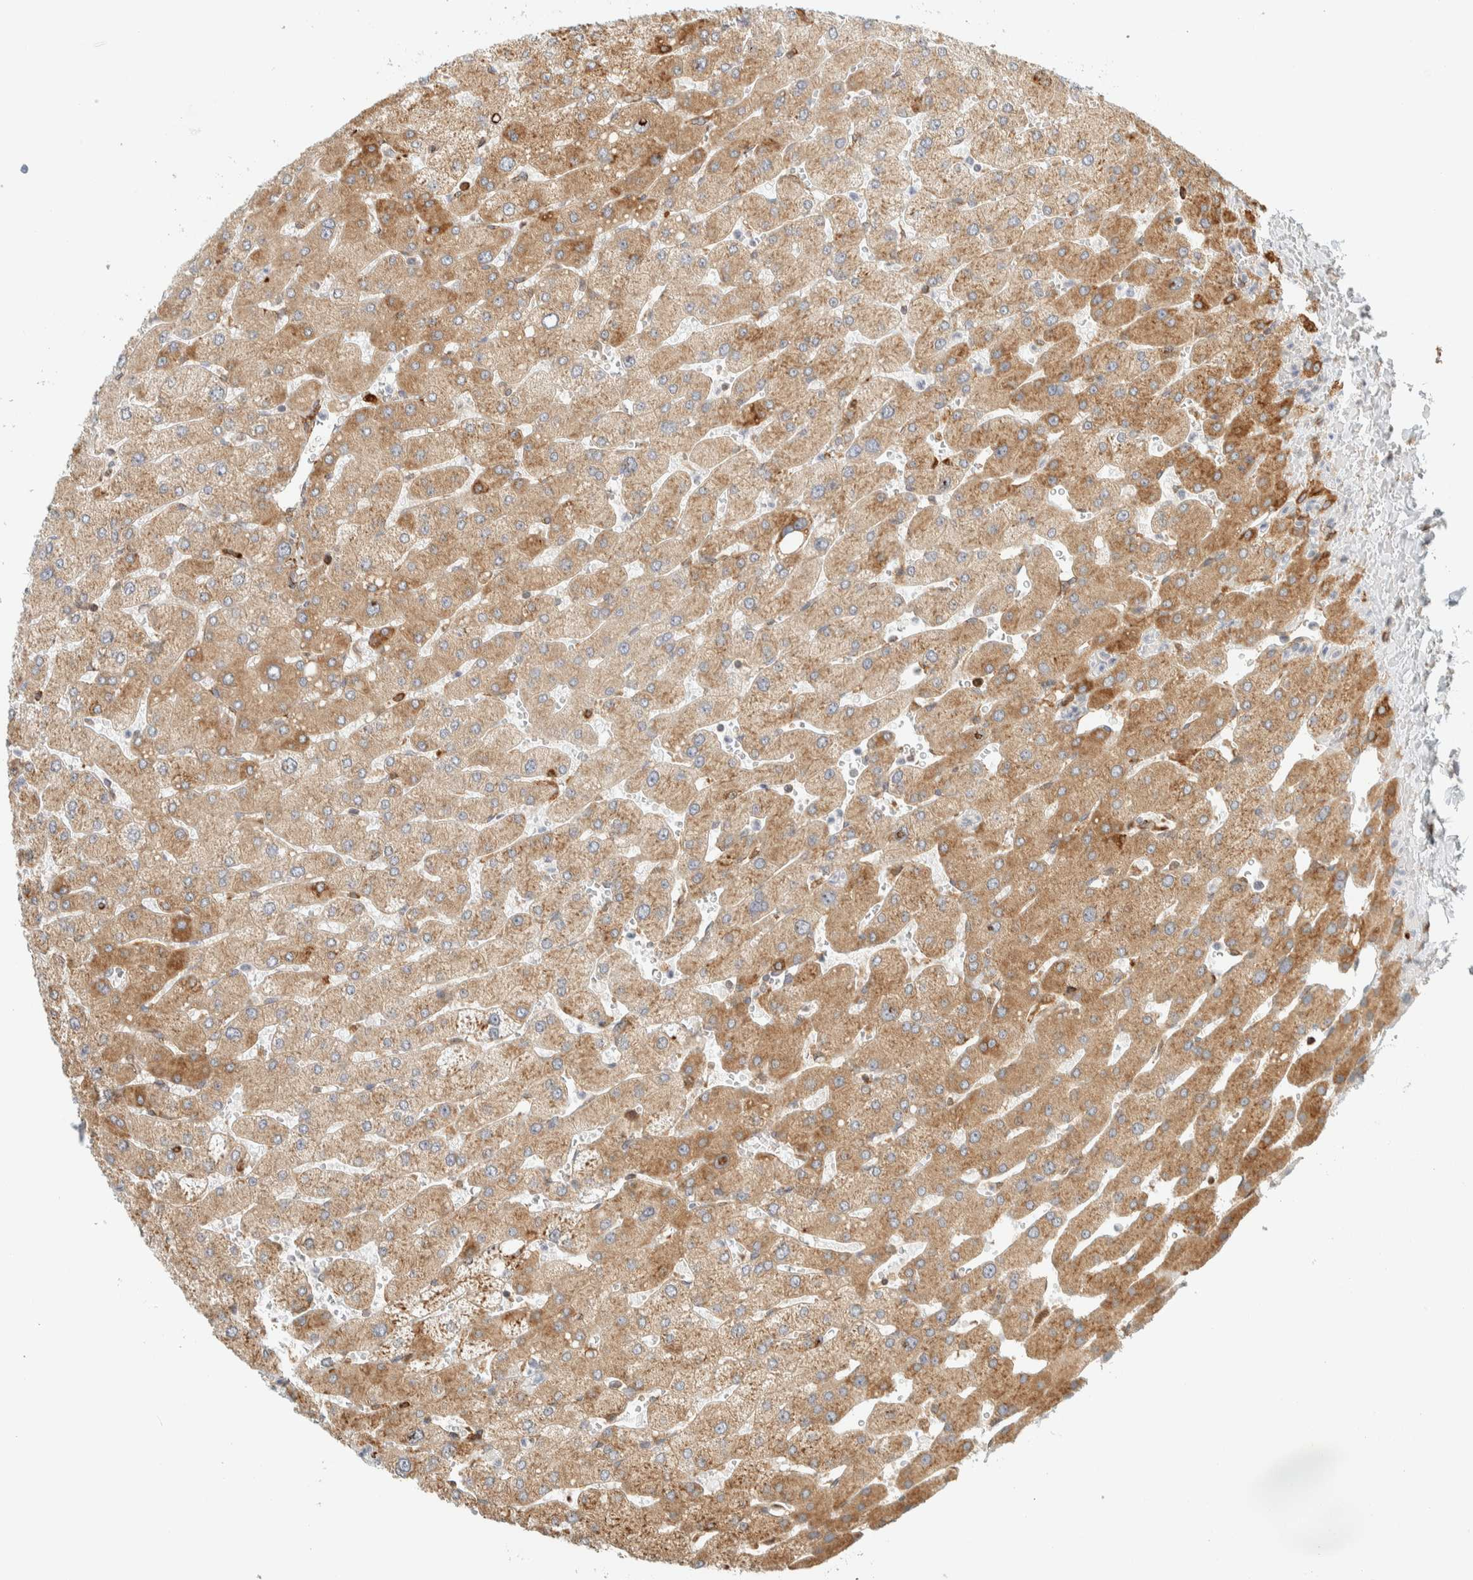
{"staining": {"intensity": "weak", "quantity": "25%-75%", "location": "cytoplasmic/membranous"}, "tissue": "liver", "cell_type": "Cholangiocytes", "image_type": "normal", "snomed": [{"axis": "morphology", "description": "Normal tissue, NOS"}, {"axis": "topography", "description": "Liver"}], "caption": "Protein expression analysis of unremarkable liver demonstrates weak cytoplasmic/membranous staining in approximately 25%-75% of cholangiocytes. (DAB IHC with brightfield microscopy, high magnification).", "gene": "LLGL2", "patient": {"sex": "male", "age": 55}}